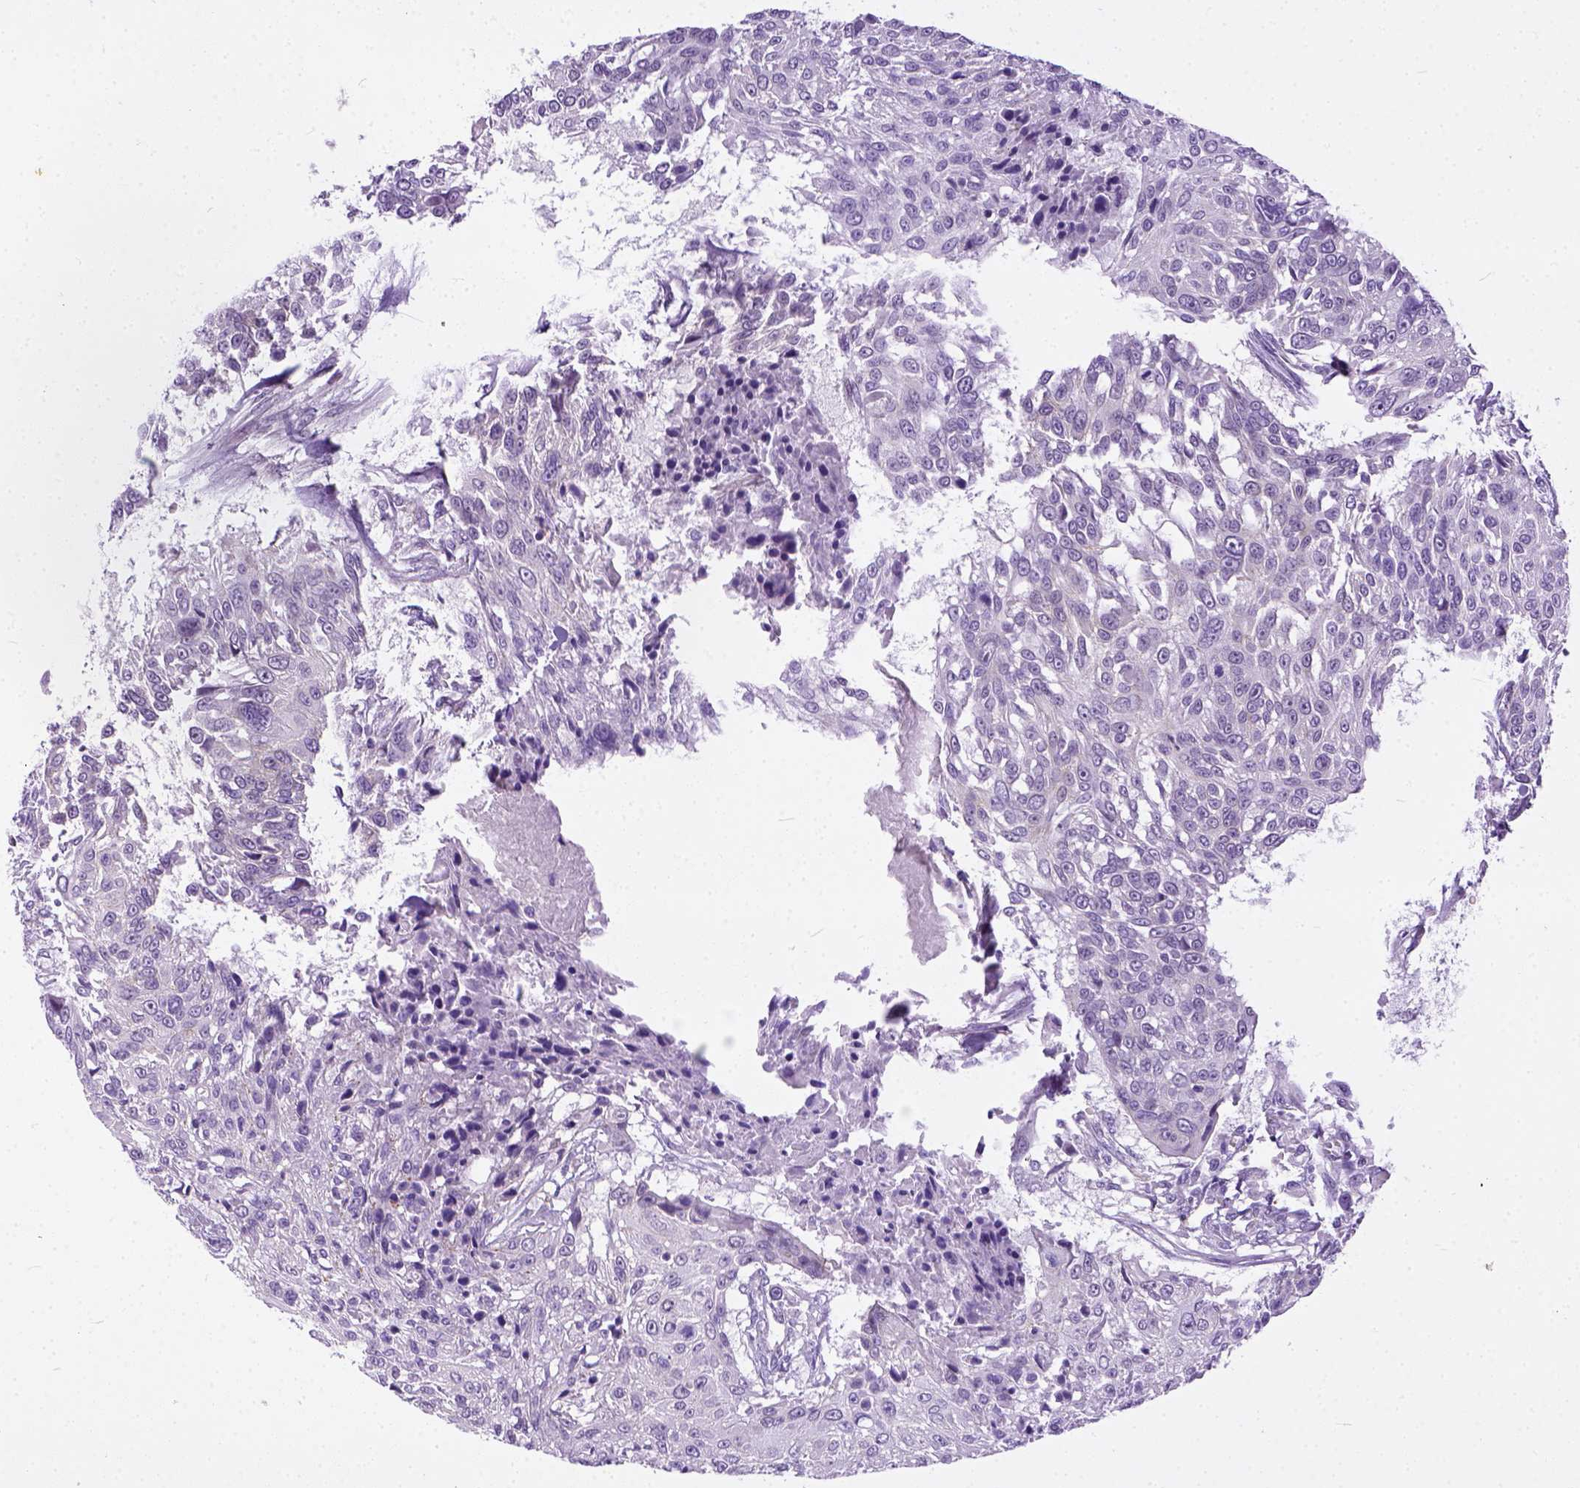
{"staining": {"intensity": "negative", "quantity": "none", "location": "none"}, "tissue": "urothelial cancer", "cell_type": "Tumor cells", "image_type": "cancer", "snomed": [{"axis": "morphology", "description": "Urothelial carcinoma, NOS"}, {"axis": "topography", "description": "Urinary bladder"}], "caption": "Tumor cells show no significant expression in transitional cell carcinoma.", "gene": "ADGRF1", "patient": {"sex": "male", "age": 55}}